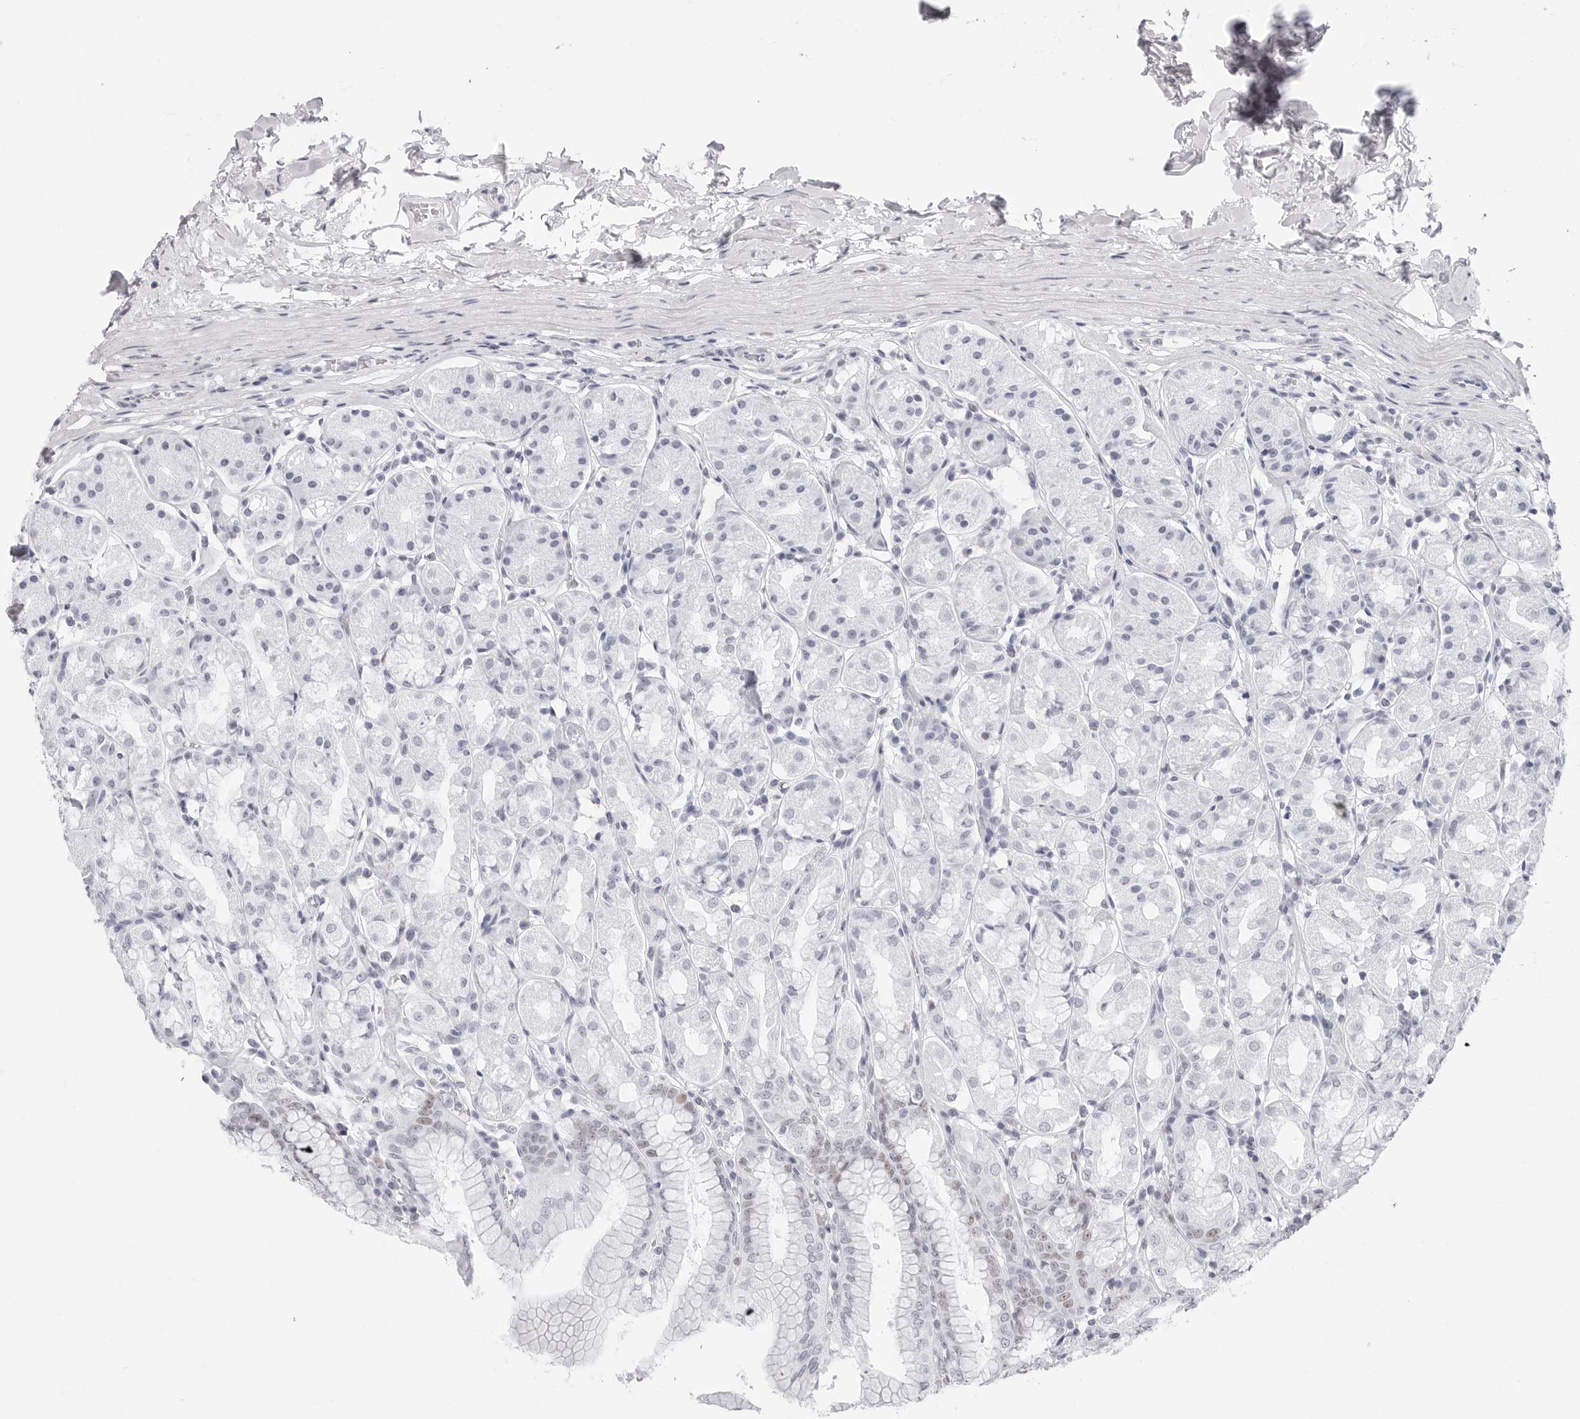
{"staining": {"intensity": "moderate", "quantity": "<25%", "location": "nuclear"}, "tissue": "stomach", "cell_type": "Glandular cells", "image_type": "normal", "snomed": [{"axis": "morphology", "description": "Normal tissue, NOS"}, {"axis": "topography", "description": "Stomach"}, {"axis": "topography", "description": "Stomach, lower"}], "caption": "This is a photomicrograph of immunohistochemistry staining of normal stomach, which shows moderate positivity in the nuclear of glandular cells.", "gene": "NASP", "patient": {"sex": "female", "age": 56}}